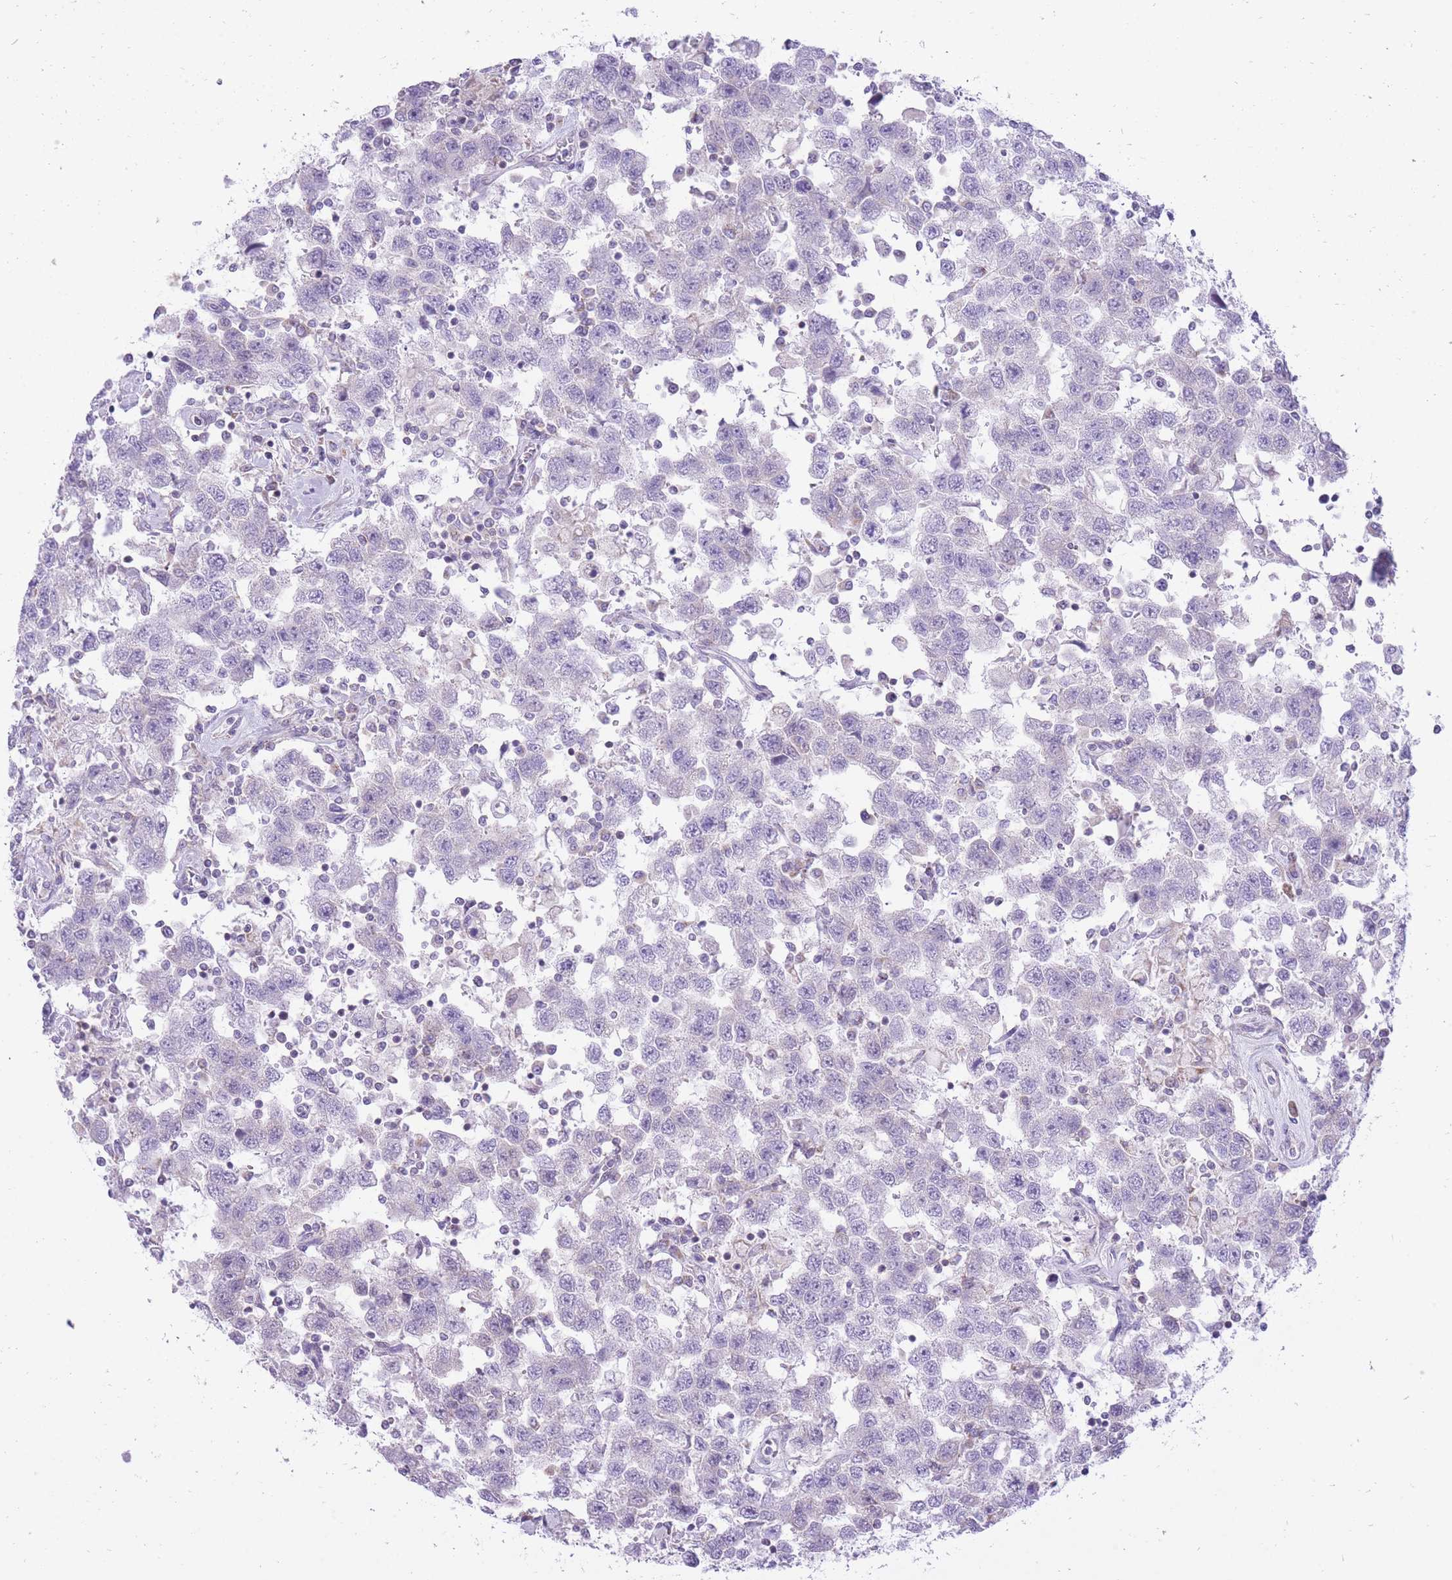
{"staining": {"intensity": "negative", "quantity": "none", "location": "none"}, "tissue": "testis cancer", "cell_type": "Tumor cells", "image_type": "cancer", "snomed": [{"axis": "morphology", "description": "Seminoma, NOS"}, {"axis": "topography", "description": "Testis"}], "caption": "Immunohistochemistry (IHC) of human testis cancer (seminoma) demonstrates no expression in tumor cells. (Brightfield microscopy of DAB (3,3'-diaminobenzidine) immunohistochemistry (IHC) at high magnification).", "gene": "DENND2D", "patient": {"sex": "male", "age": 41}}